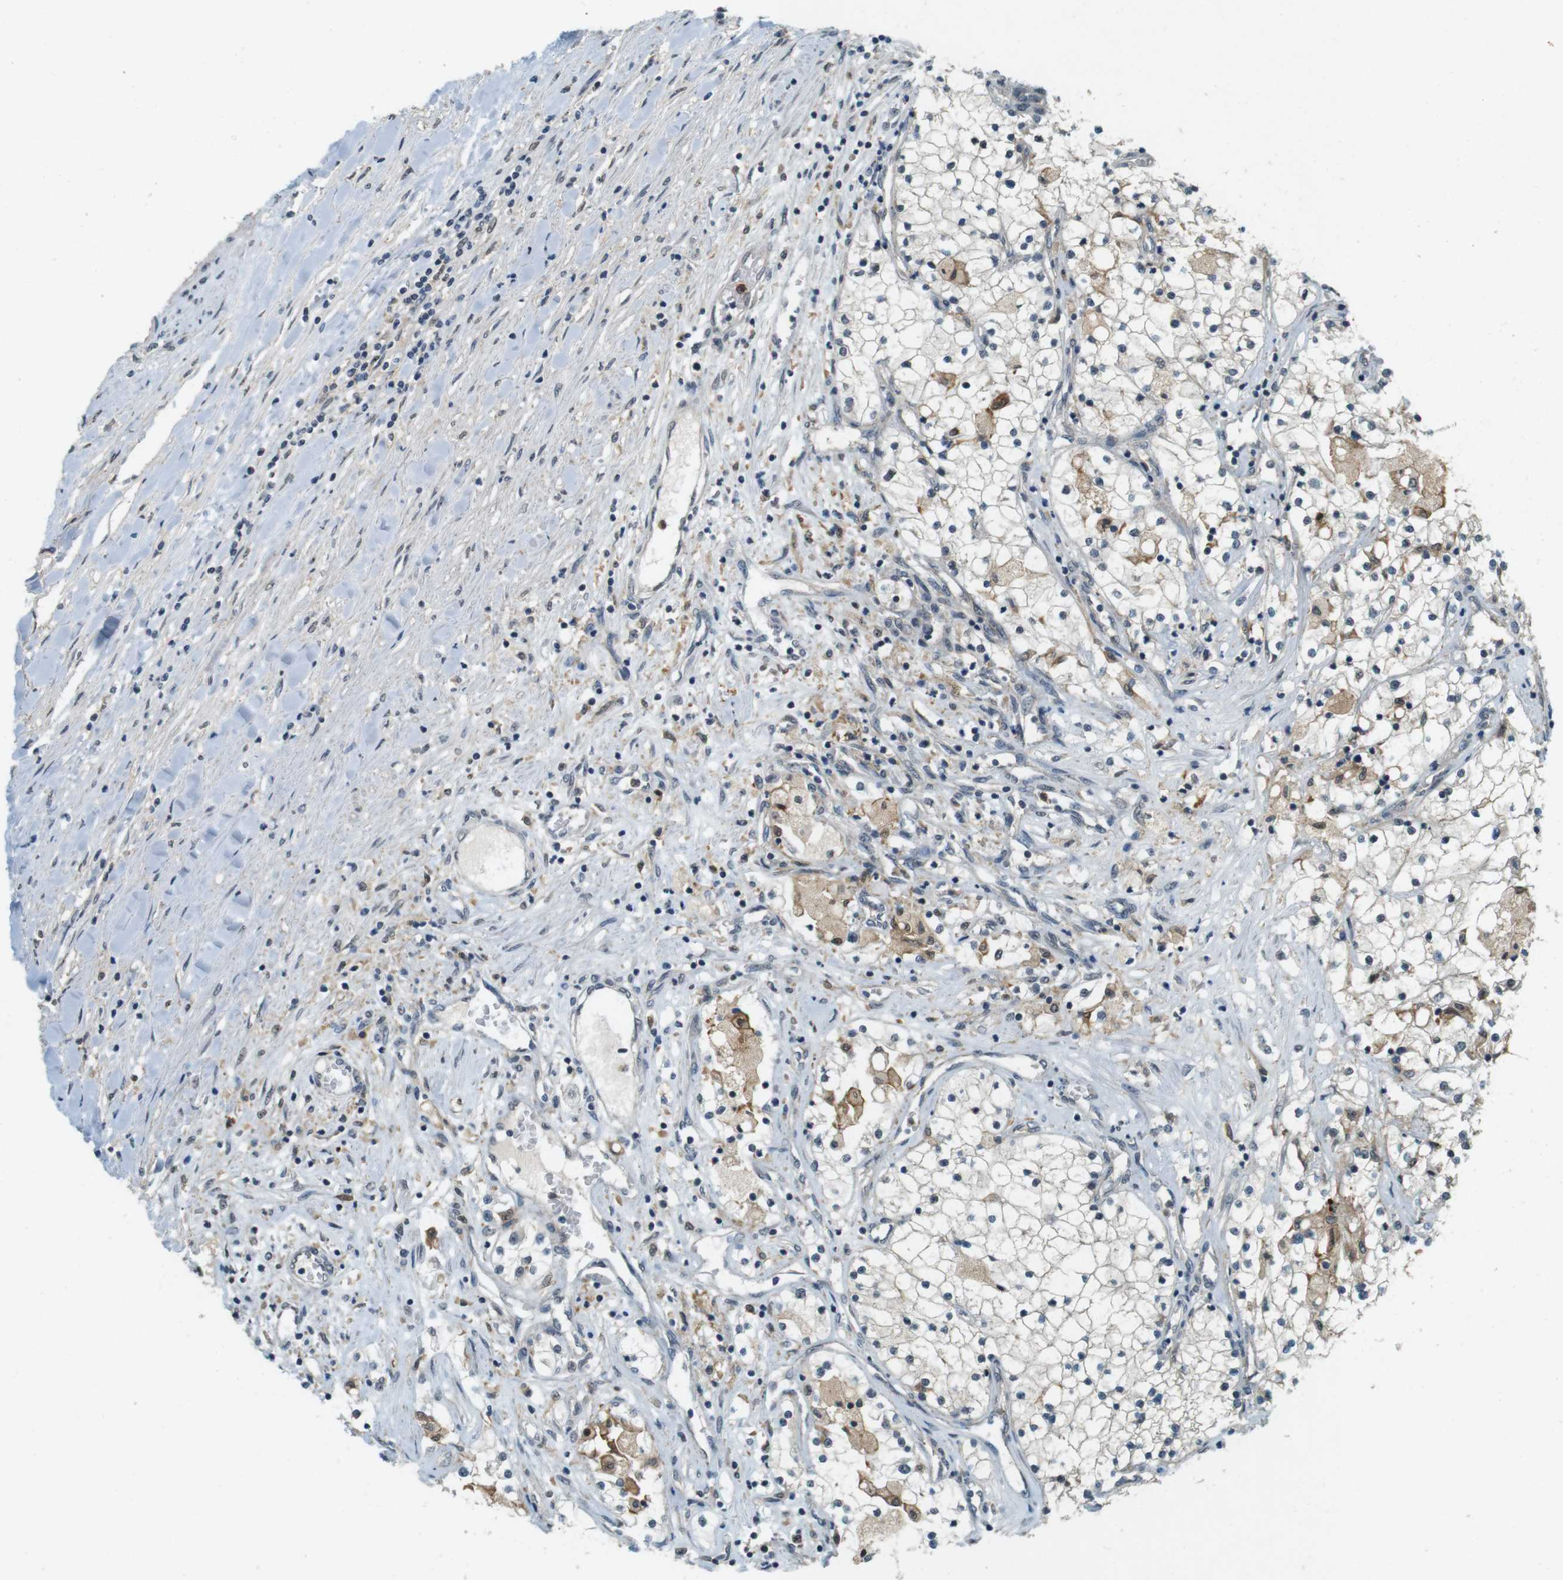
{"staining": {"intensity": "moderate", "quantity": "<25%", "location": "cytoplasmic/membranous"}, "tissue": "renal cancer", "cell_type": "Tumor cells", "image_type": "cancer", "snomed": [{"axis": "morphology", "description": "Adenocarcinoma, NOS"}, {"axis": "topography", "description": "Kidney"}], "caption": "Moderate cytoplasmic/membranous staining is seen in about <25% of tumor cells in adenocarcinoma (renal).", "gene": "CDK14", "patient": {"sex": "male", "age": 68}}